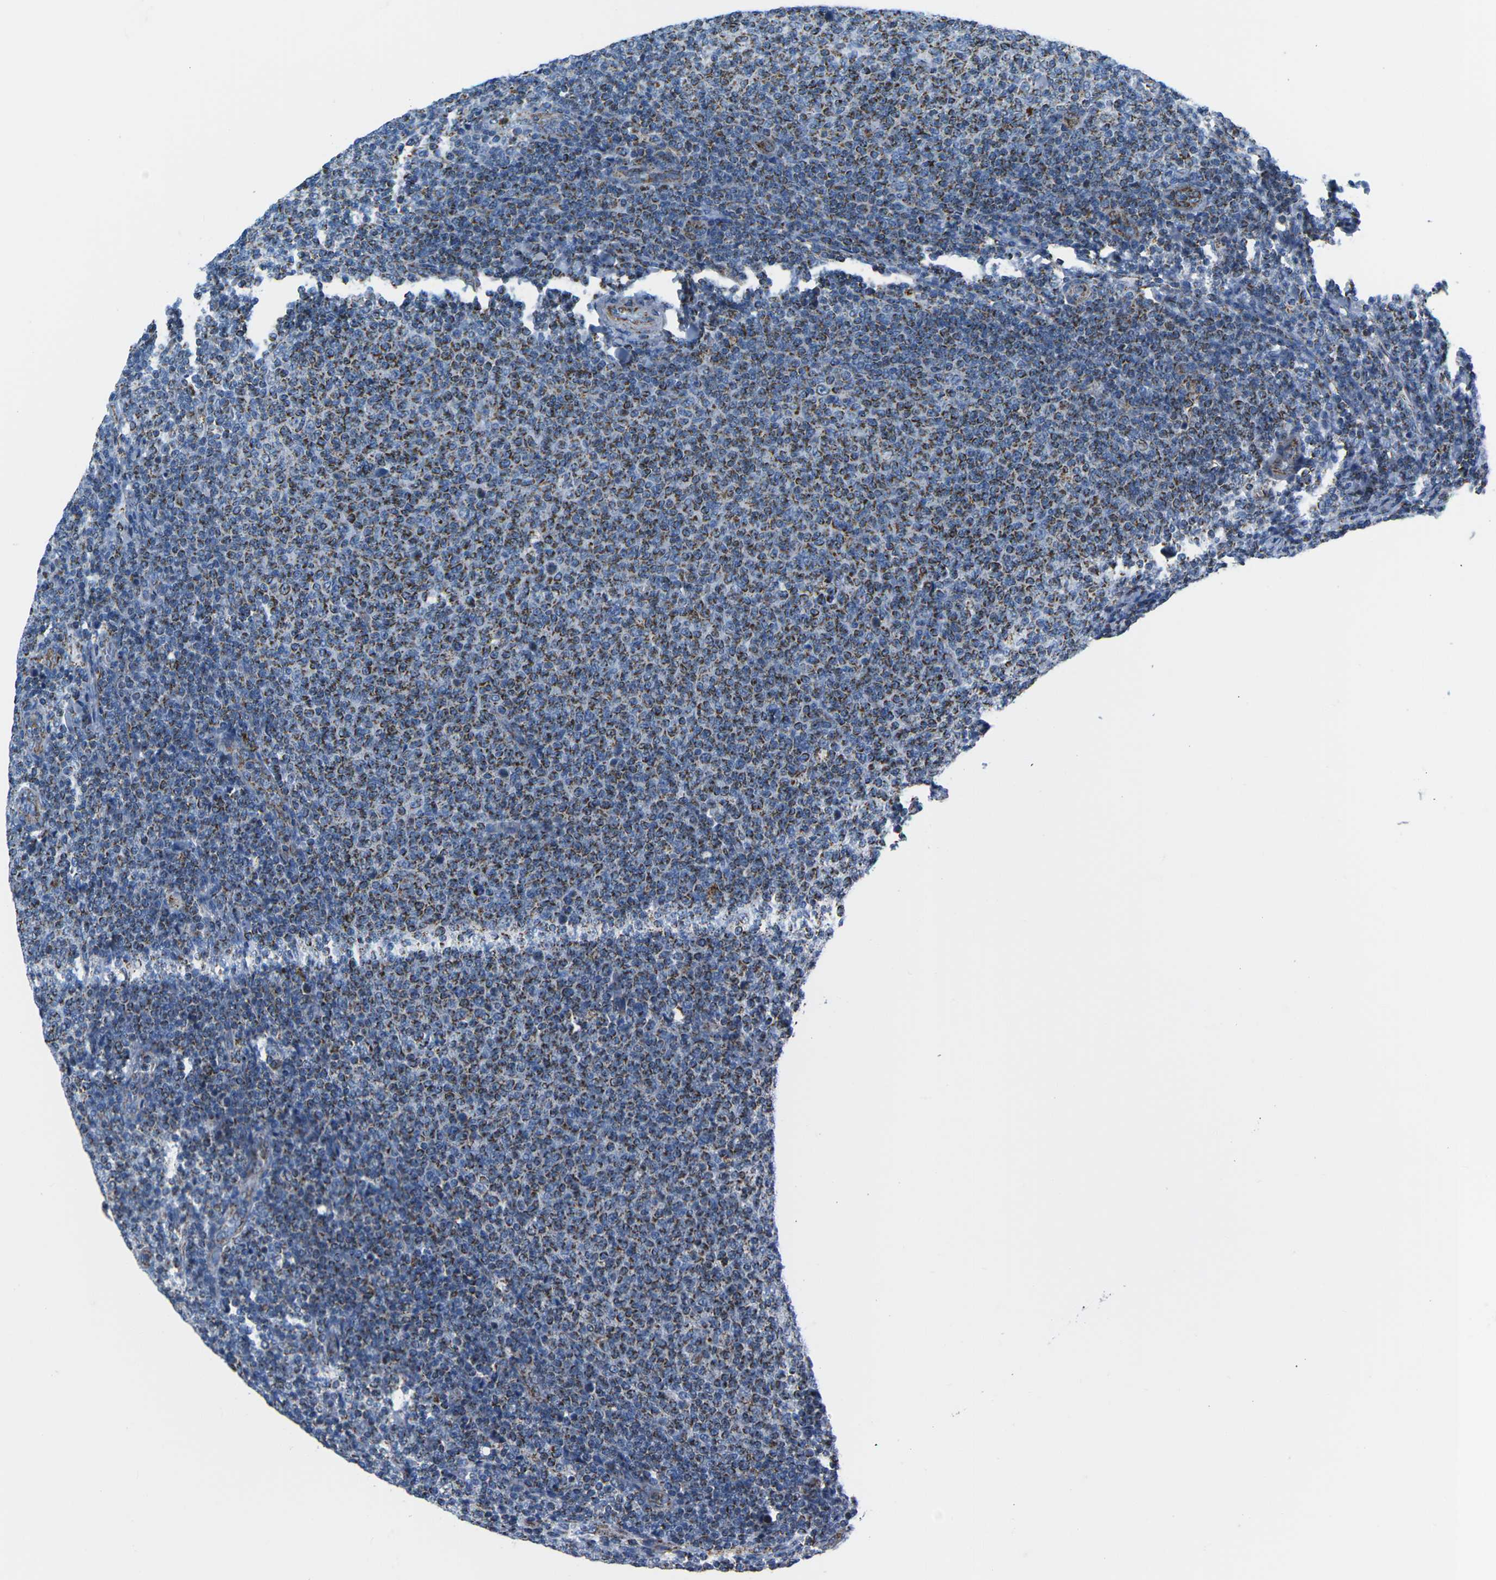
{"staining": {"intensity": "strong", "quantity": ">75%", "location": "cytoplasmic/membranous"}, "tissue": "lymphoma", "cell_type": "Tumor cells", "image_type": "cancer", "snomed": [{"axis": "morphology", "description": "Malignant lymphoma, non-Hodgkin's type, Low grade"}, {"axis": "topography", "description": "Lymph node"}], "caption": "IHC (DAB) staining of human lymphoma shows strong cytoplasmic/membranous protein staining in about >75% of tumor cells.", "gene": "COX6C", "patient": {"sex": "male", "age": 66}}